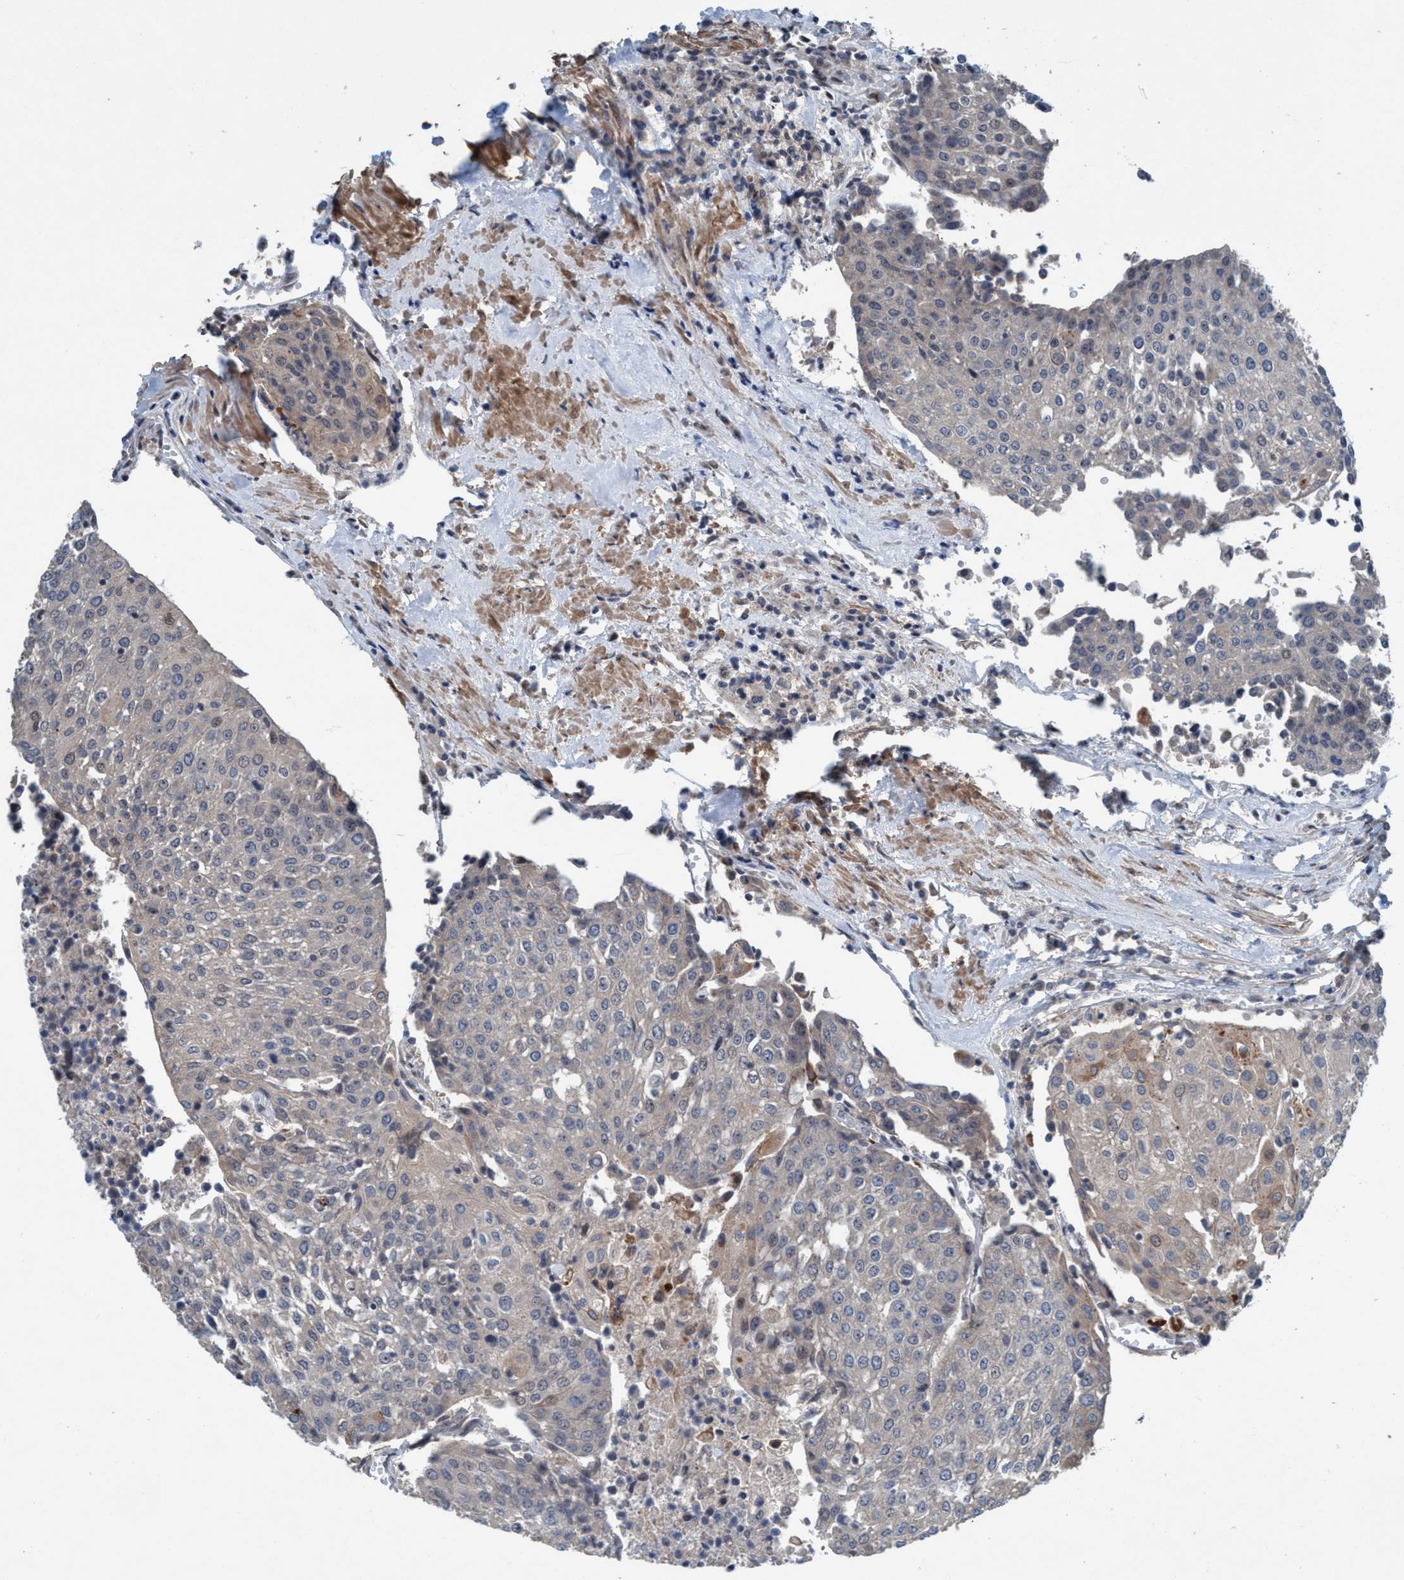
{"staining": {"intensity": "negative", "quantity": "none", "location": "none"}, "tissue": "urothelial cancer", "cell_type": "Tumor cells", "image_type": "cancer", "snomed": [{"axis": "morphology", "description": "Urothelial carcinoma, High grade"}, {"axis": "topography", "description": "Urinary bladder"}], "caption": "A histopathology image of human urothelial cancer is negative for staining in tumor cells.", "gene": "NISCH", "patient": {"sex": "female", "age": 85}}